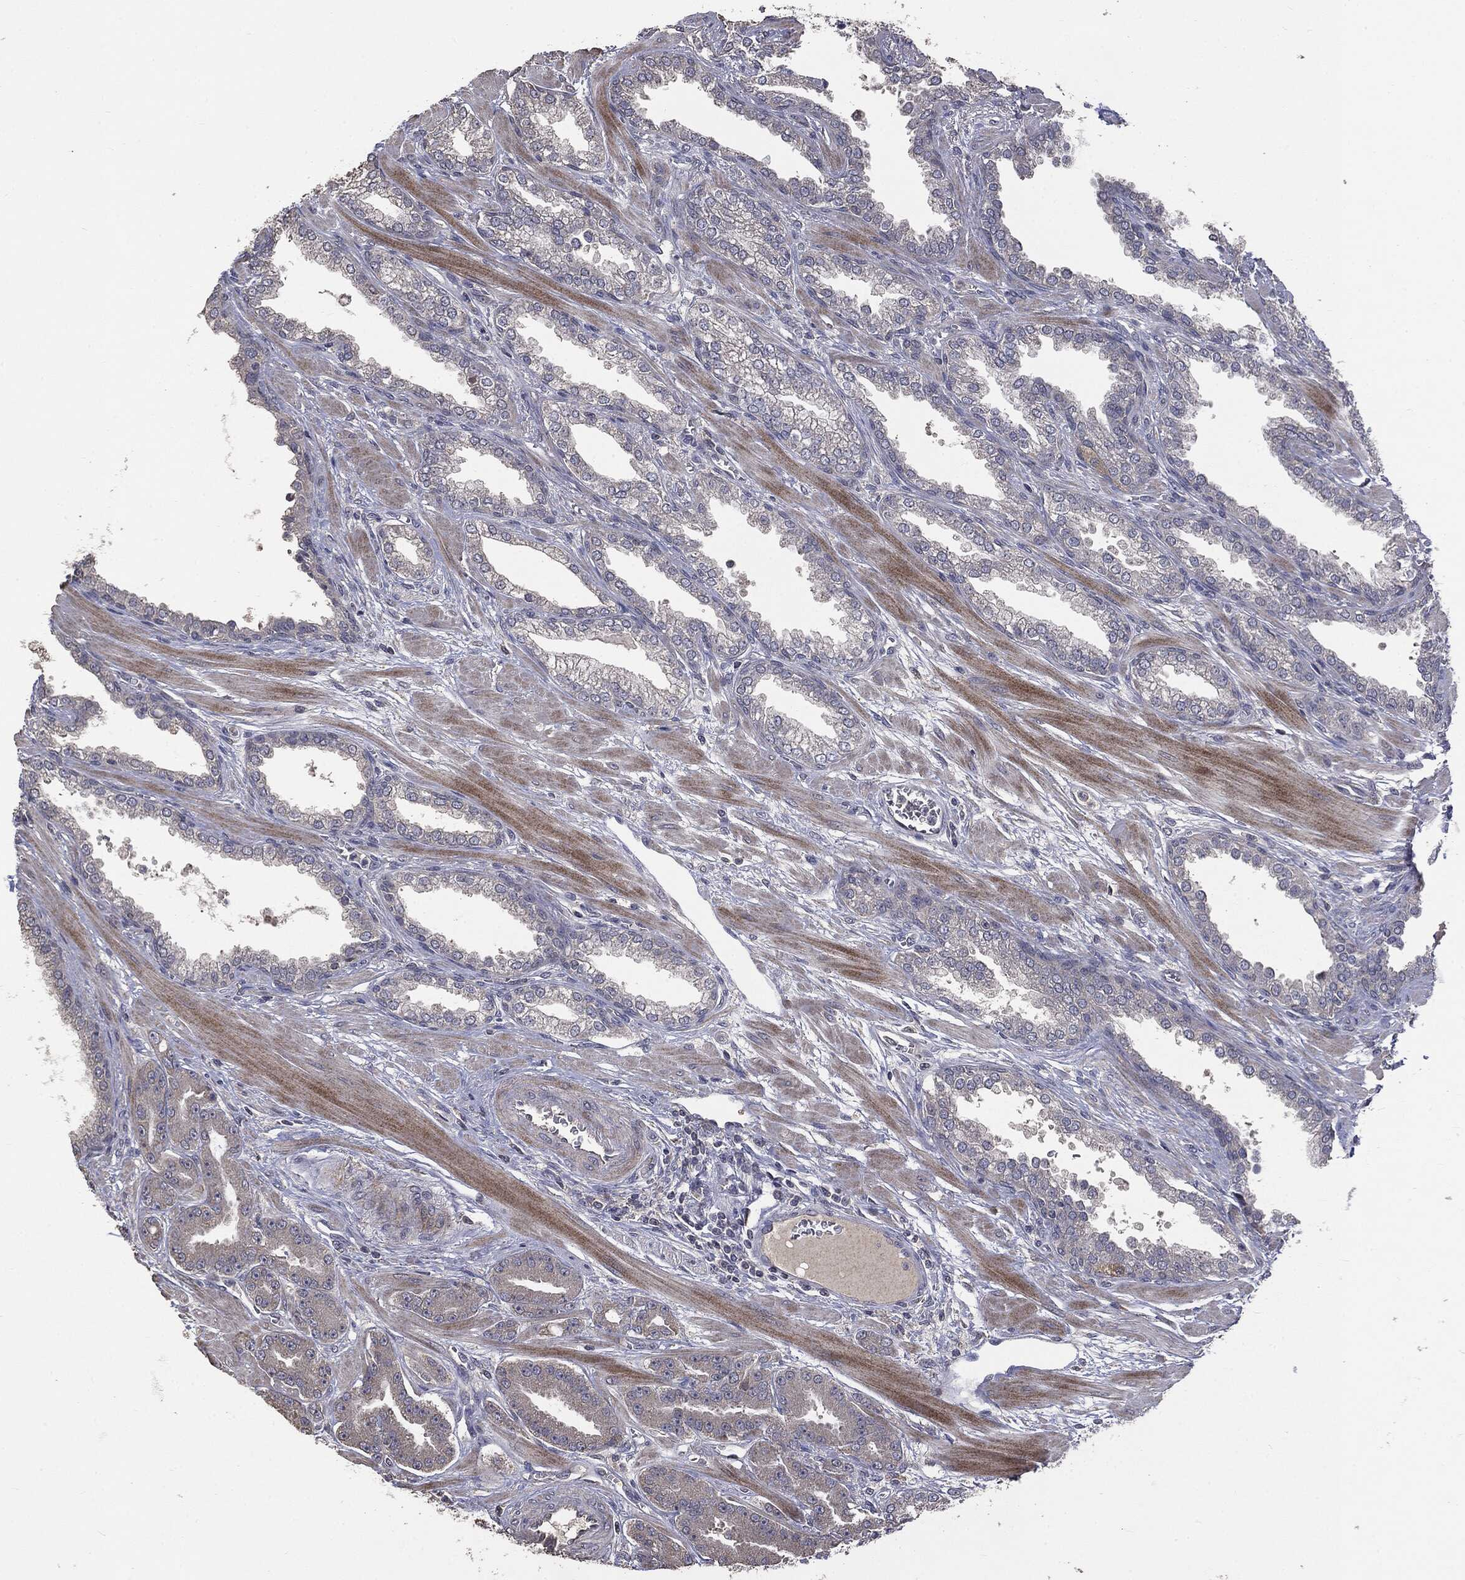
{"staining": {"intensity": "negative", "quantity": "none", "location": "none"}, "tissue": "prostate cancer", "cell_type": "Tumor cells", "image_type": "cancer", "snomed": [{"axis": "morphology", "description": "Adenocarcinoma, High grade"}, {"axis": "topography", "description": "Prostate"}], "caption": "Human prostate cancer (adenocarcinoma (high-grade)) stained for a protein using immunohistochemistry reveals no expression in tumor cells.", "gene": "MTOR", "patient": {"sex": "male", "age": 60}}